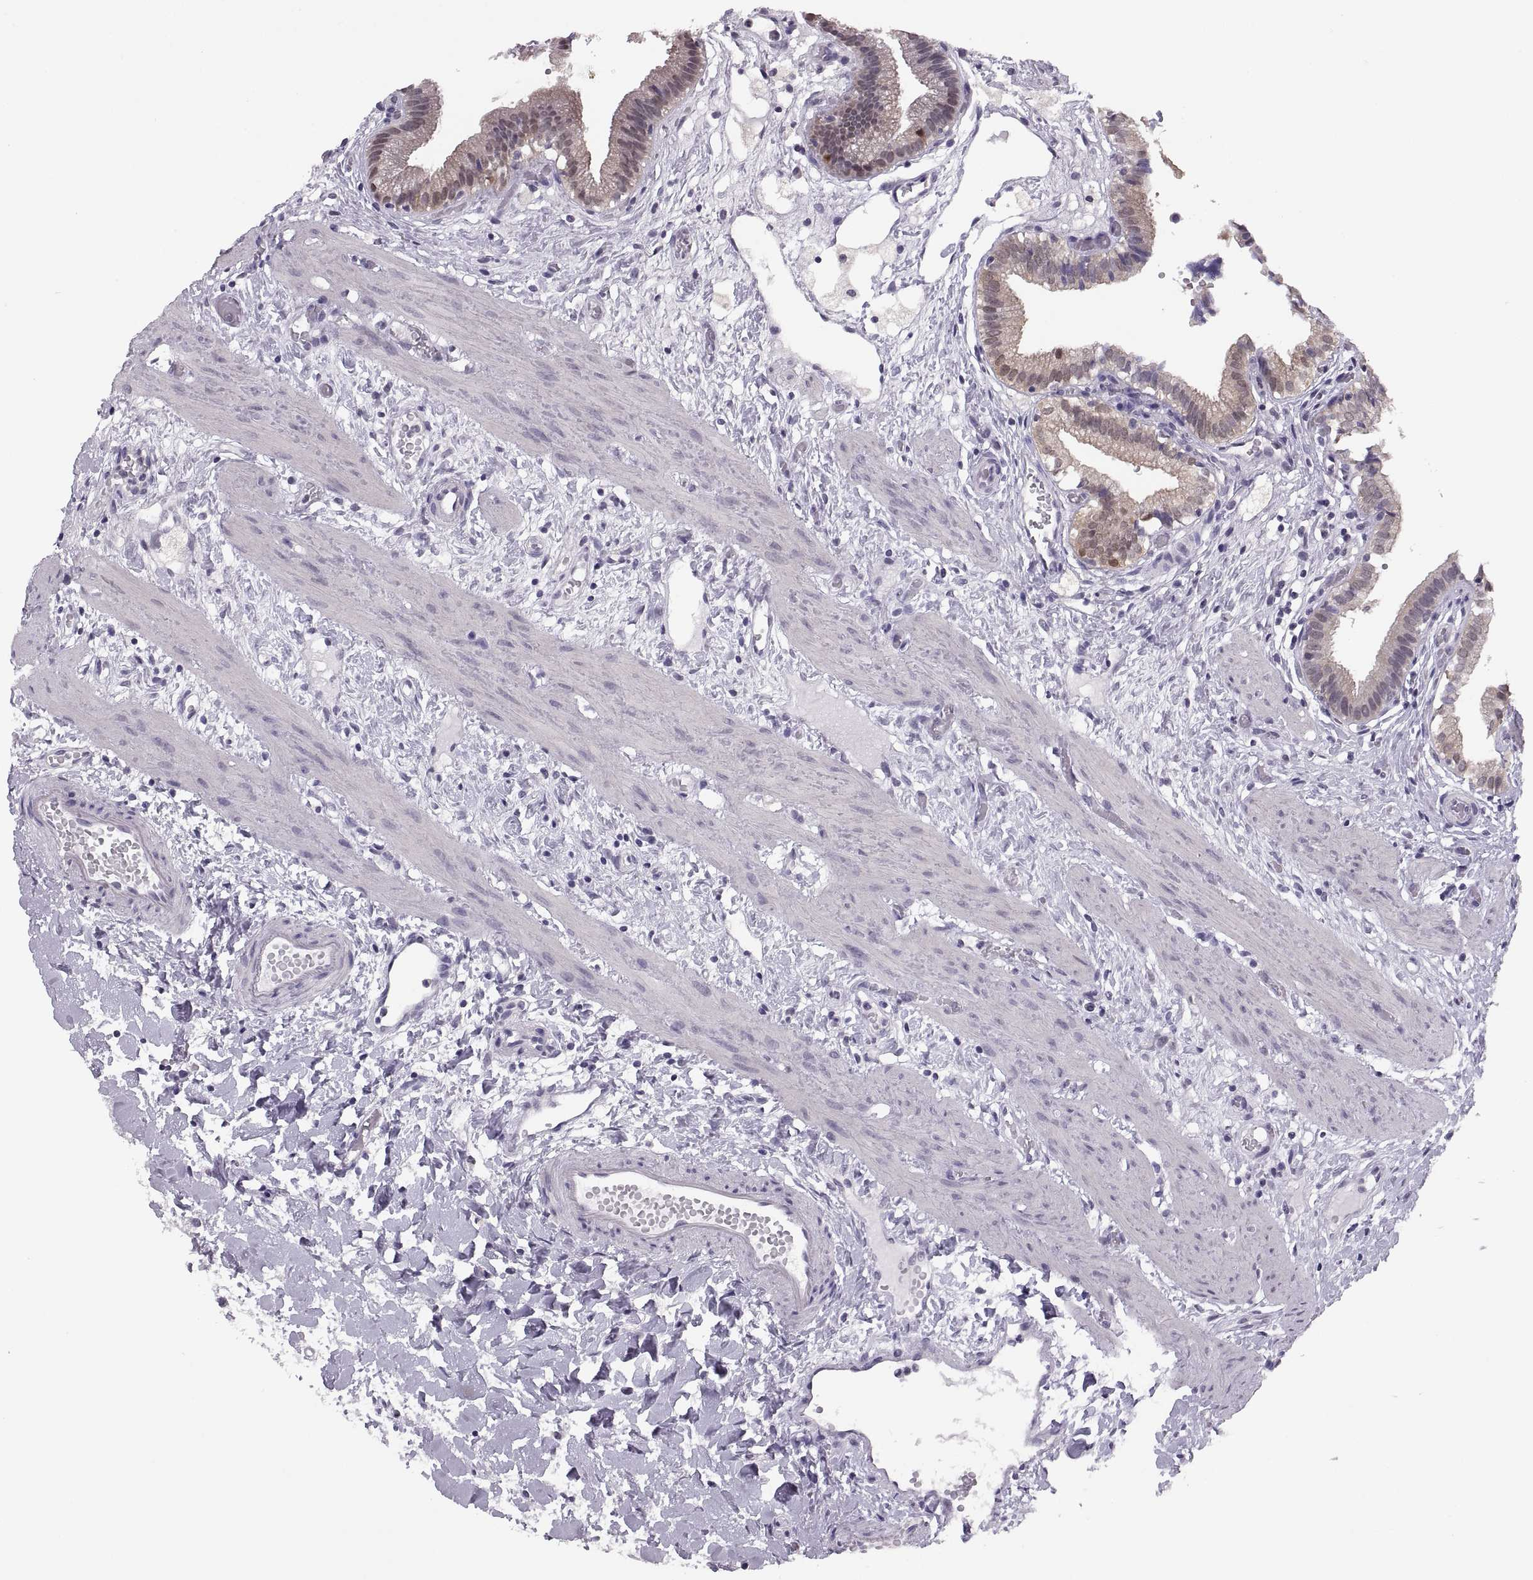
{"staining": {"intensity": "moderate", "quantity": "25%-75%", "location": "cytoplasmic/membranous,nuclear"}, "tissue": "gallbladder", "cell_type": "Glandular cells", "image_type": "normal", "snomed": [{"axis": "morphology", "description": "Normal tissue, NOS"}, {"axis": "topography", "description": "Gallbladder"}], "caption": "IHC of benign gallbladder displays medium levels of moderate cytoplasmic/membranous,nuclear expression in about 25%-75% of glandular cells. The staining is performed using DAB (3,3'-diaminobenzidine) brown chromogen to label protein expression. The nuclei are counter-stained blue using hematoxylin.", "gene": "ADH6", "patient": {"sex": "female", "age": 24}}